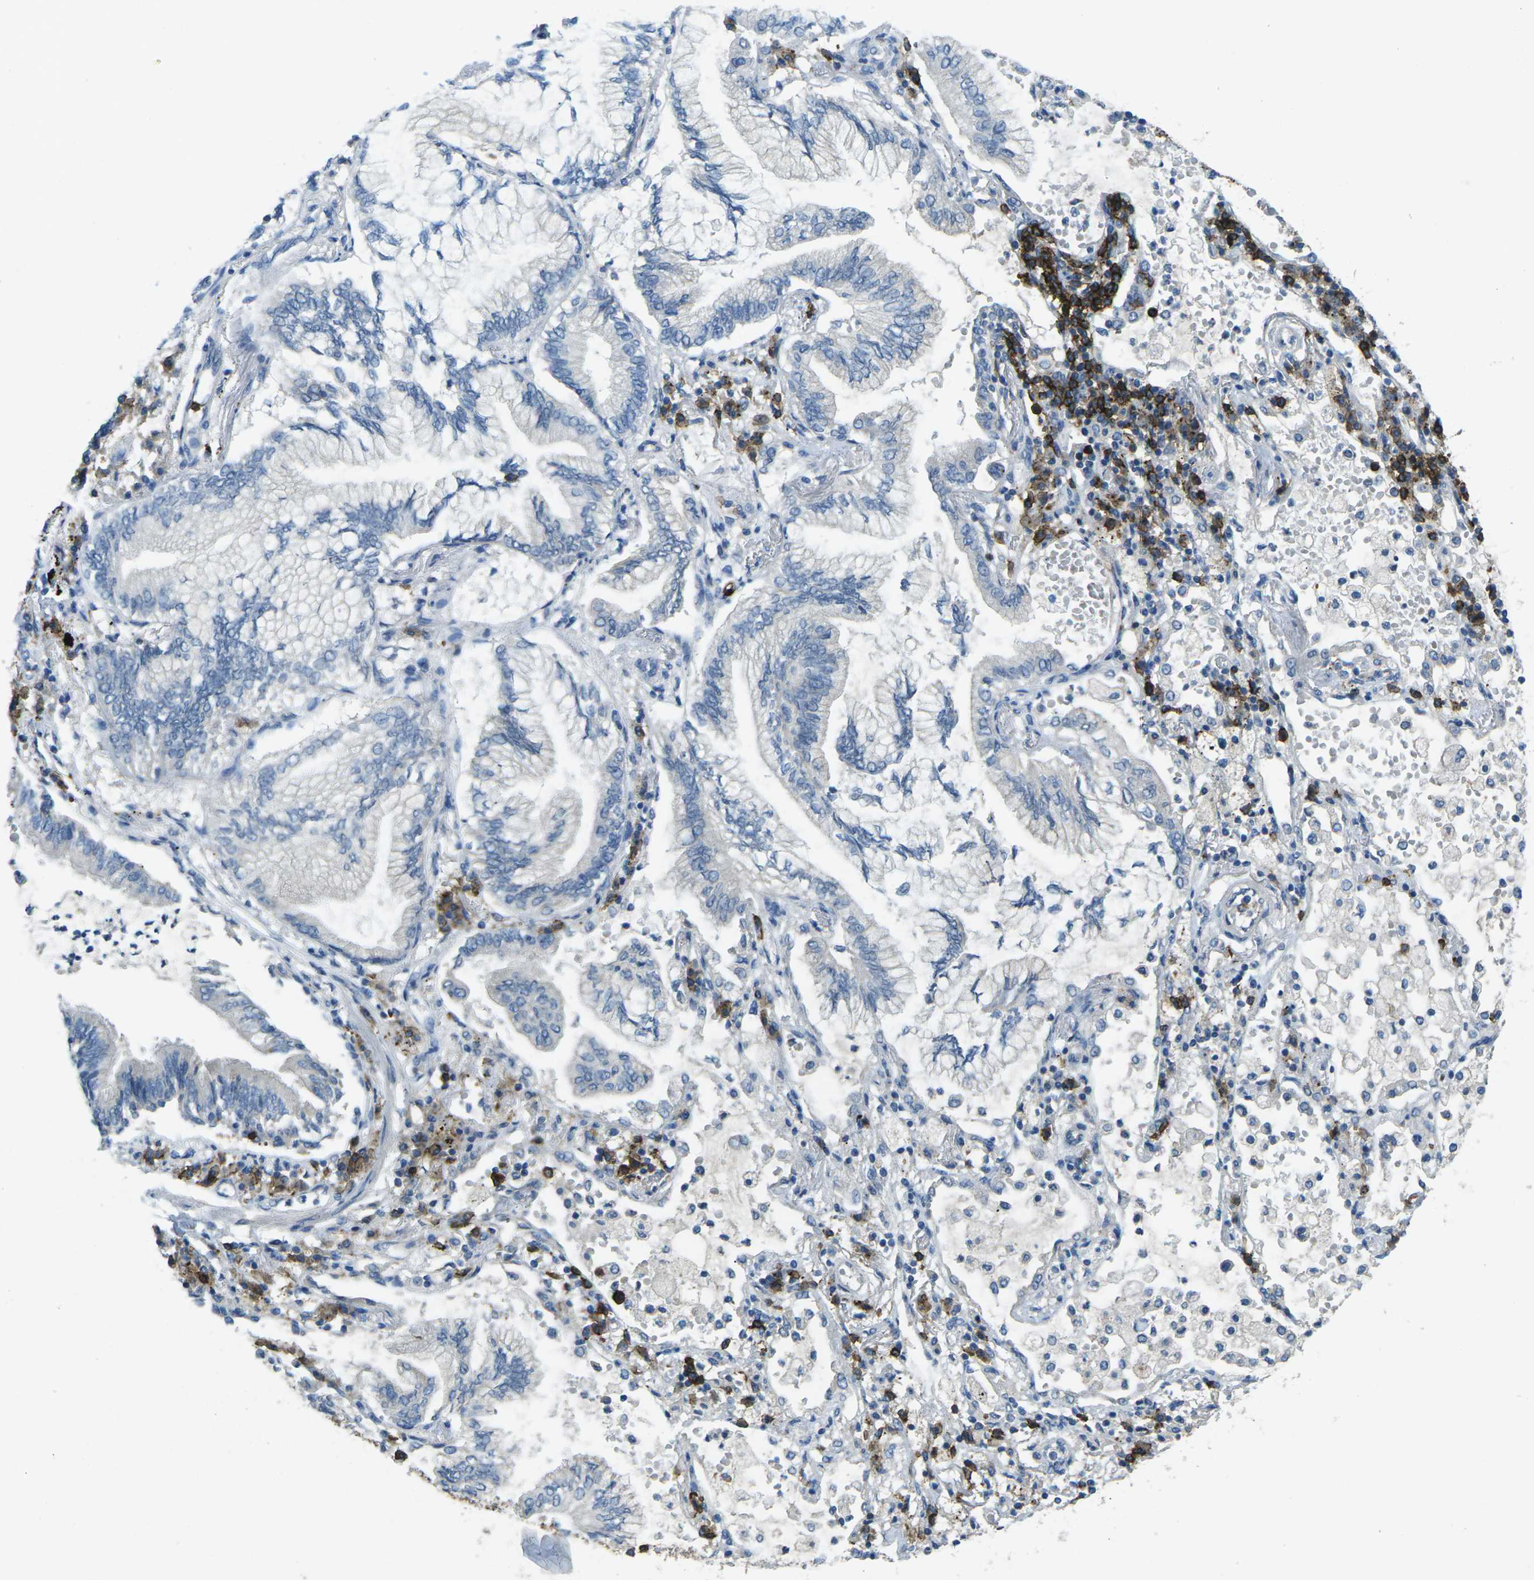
{"staining": {"intensity": "negative", "quantity": "none", "location": "none"}, "tissue": "lung cancer", "cell_type": "Tumor cells", "image_type": "cancer", "snomed": [{"axis": "morphology", "description": "Normal tissue, NOS"}, {"axis": "morphology", "description": "Adenocarcinoma, NOS"}, {"axis": "topography", "description": "Bronchus"}, {"axis": "topography", "description": "Lung"}], "caption": "A high-resolution image shows IHC staining of lung cancer, which displays no significant staining in tumor cells. (Immunohistochemistry (ihc), brightfield microscopy, high magnification).", "gene": "CD19", "patient": {"sex": "female", "age": 70}}